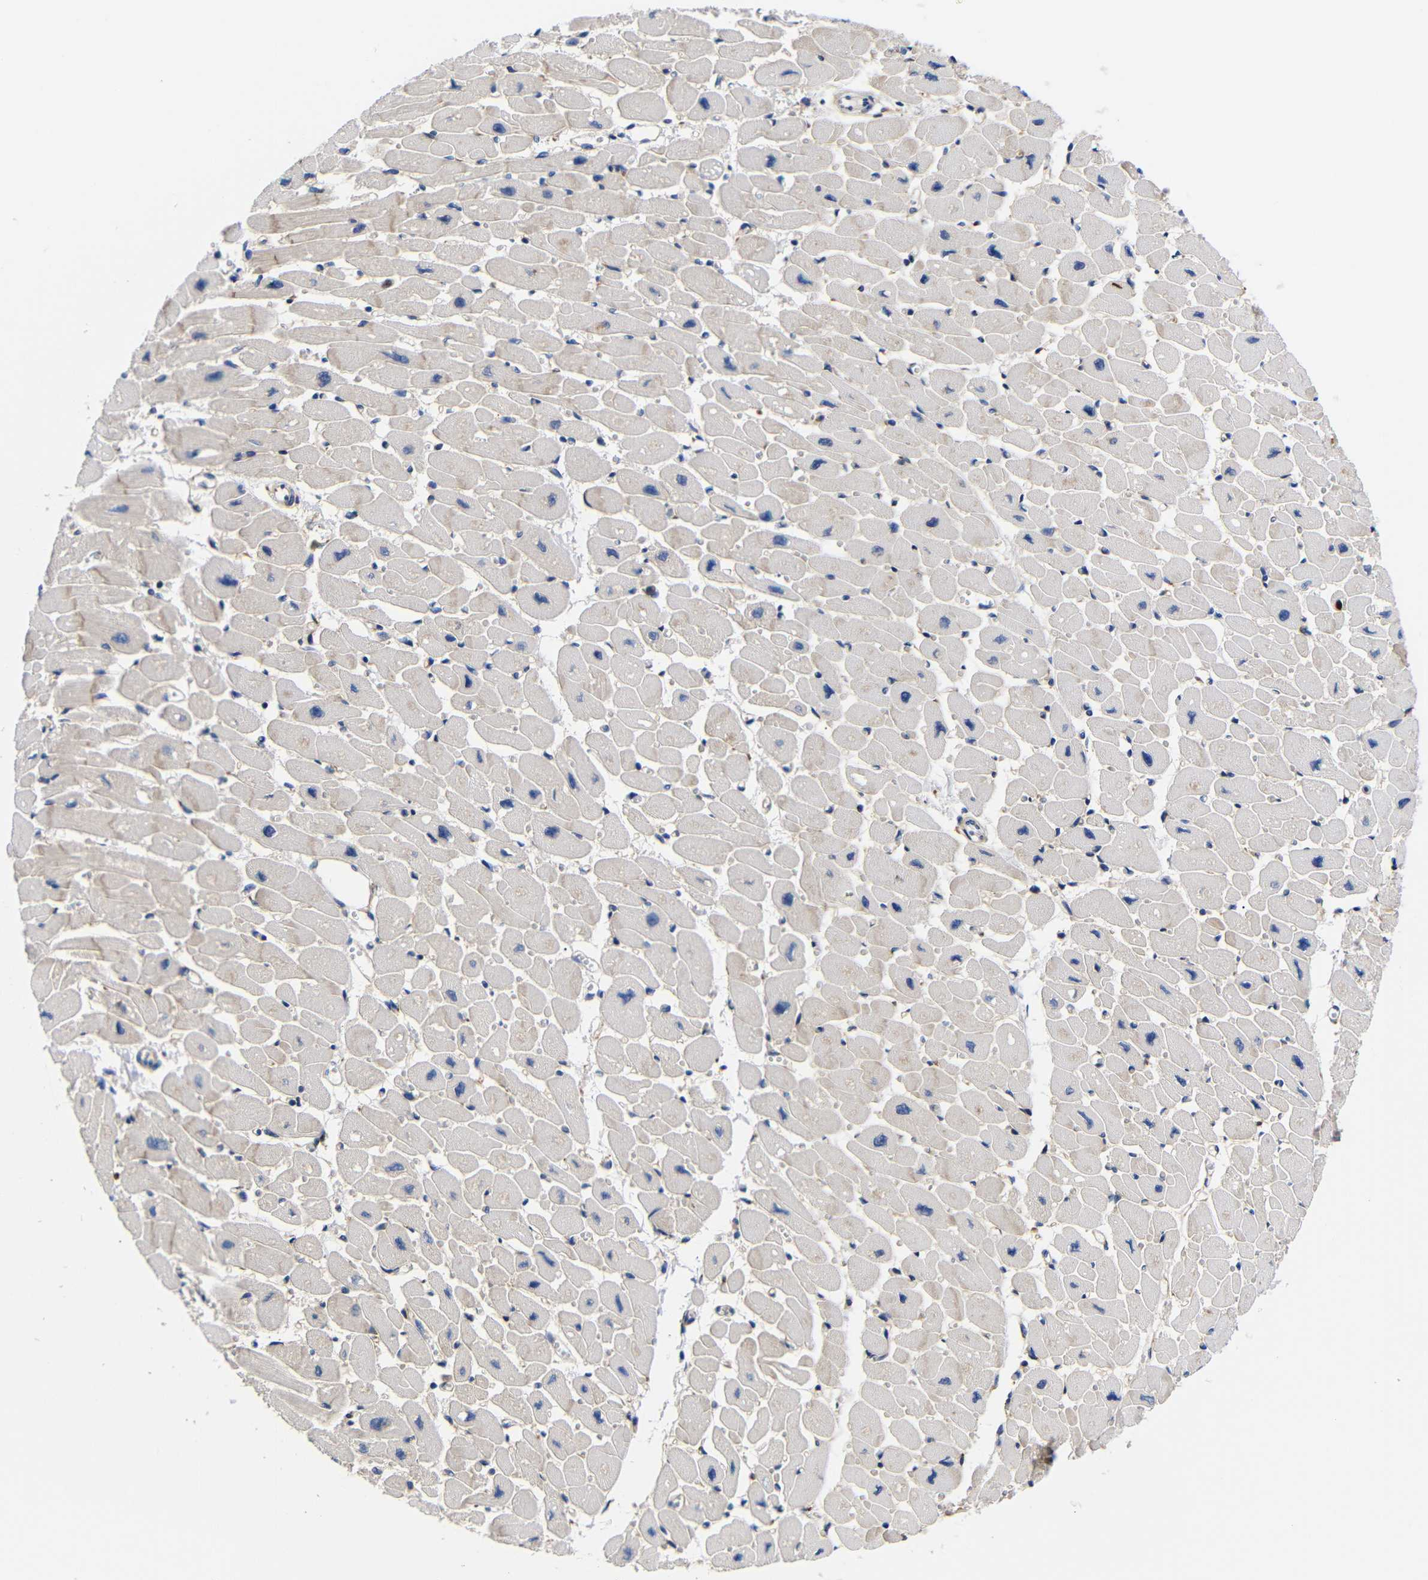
{"staining": {"intensity": "weak", "quantity": "<25%", "location": "cytoplasmic/membranous"}, "tissue": "heart muscle", "cell_type": "Cardiomyocytes", "image_type": "normal", "snomed": [{"axis": "morphology", "description": "Normal tissue, NOS"}, {"axis": "topography", "description": "Heart"}], "caption": "Immunohistochemistry (IHC) image of normal heart muscle stained for a protein (brown), which displays no positivity in cardiomyocytes. (Brightfield microscopy of DAB immunohistochemistry (IHC) at high magnification).", "gene": "LRRCC1", "patient": {"sex": "female", "age": 54}}